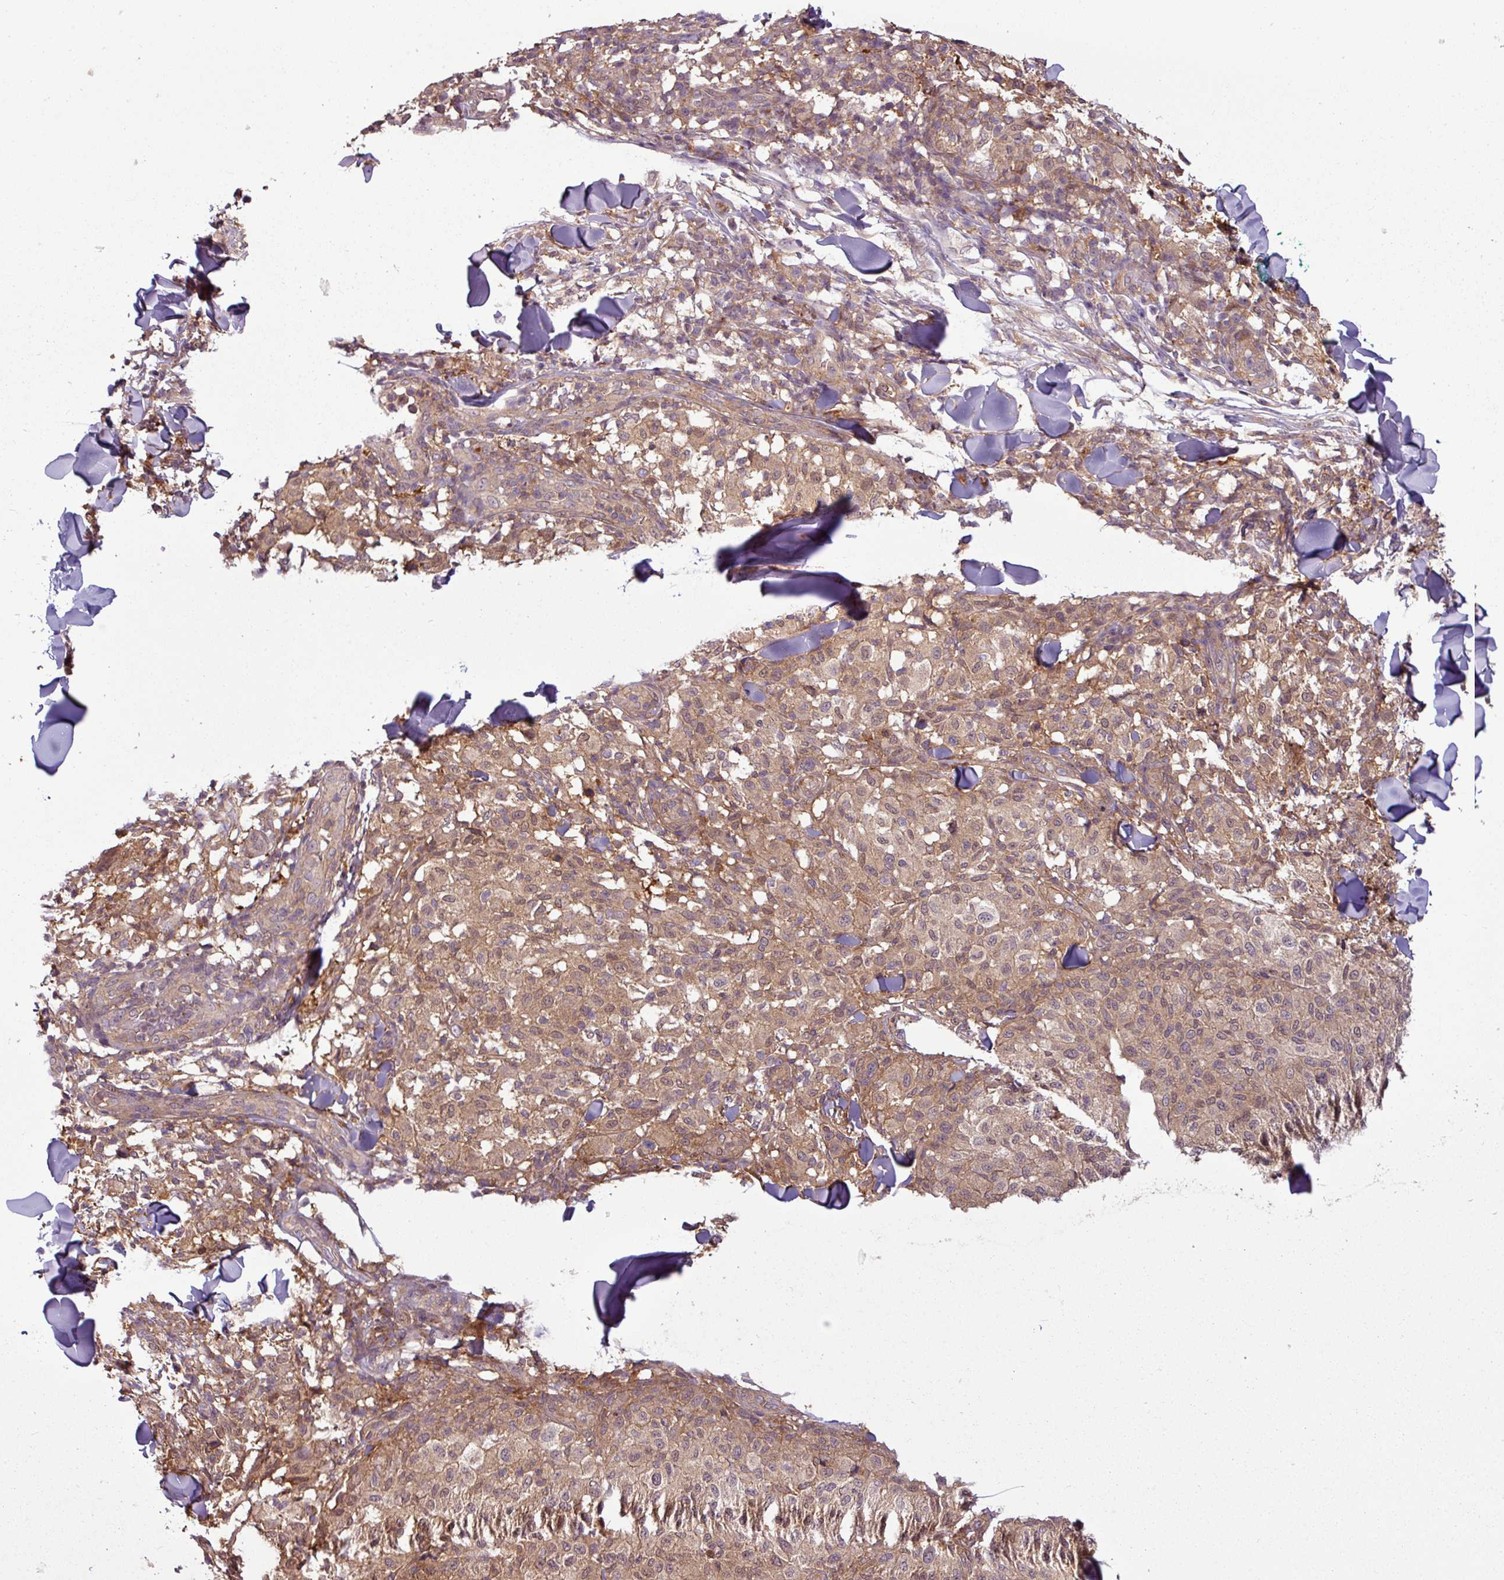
{"staining": {"intensity": "weak", "quantity": ">75%", "location": "cytoplasmic/membranous"}, "tissue": "melanoma", "cell_type": "Tumor cells", "image_type": "cancer", "snomed": [{"axis": "morphology", "description": "Malignant melanoma, NOS"}, {"axis": "topography", "description": "Skin"}], "caption": "This is a histology image of immunohistochemistry (IHC) staining of melanoma, which shows weak expression in the cytoplasmic/membranous of tumor cells.", "gene": "SH3BGRL", "patient": {"sex": "male", "age": 66}}